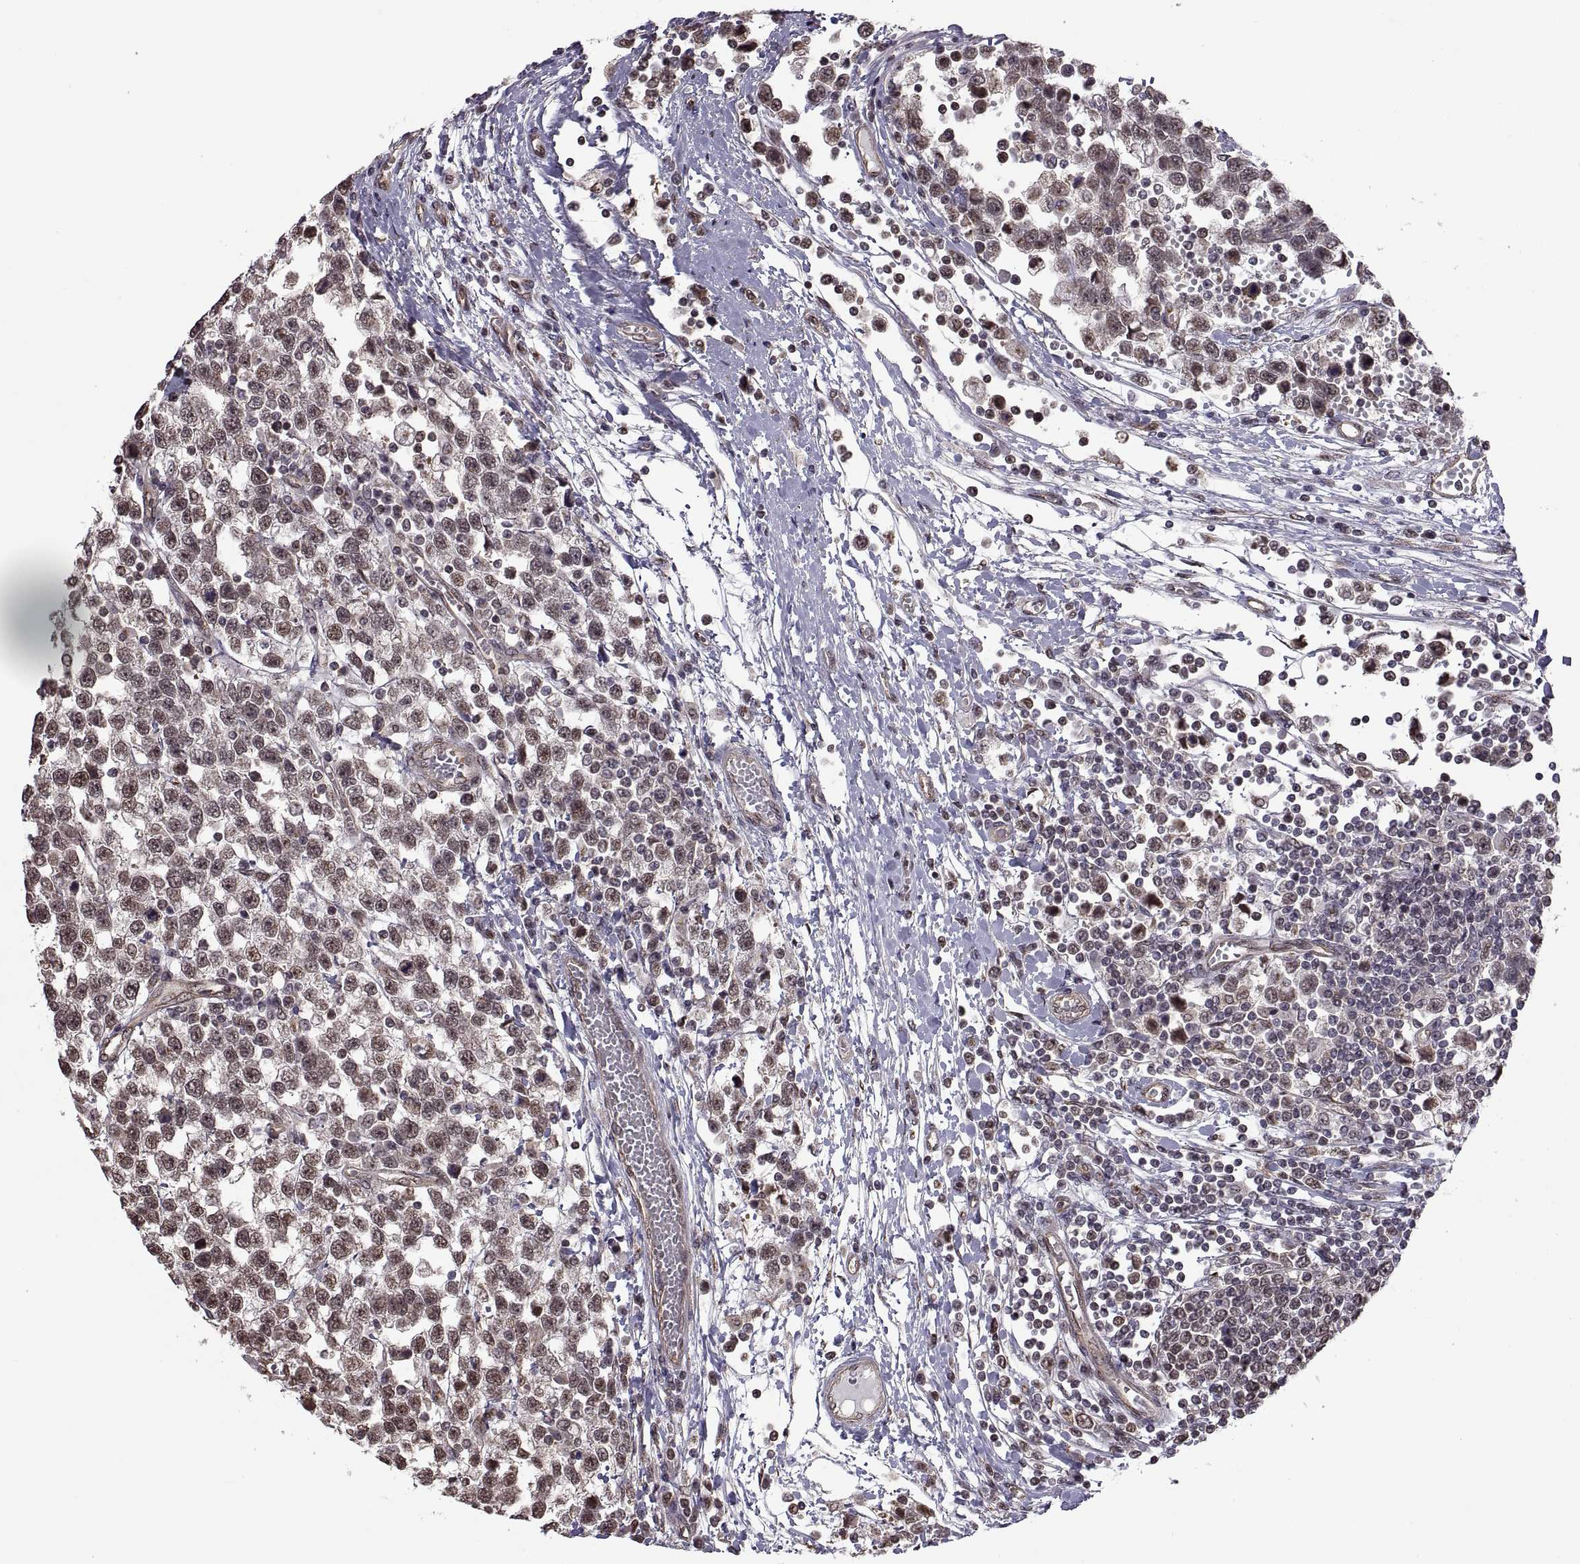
{"staining": {"intensity": "weak", "quantity": ">75%", "location": "cytoplasmic/membranous"}, "tissue": "testis cancer", "cell_type": "Tumor cells", "image_type": "cancer", "snomed": [{"axis": "morphology", "description": "Seminoma, NOS"}, {"axis": "topography", "description": "Testis"}], "caption": "Weak cytoplasmic/membranous protein expression is appreciated in approximately >75% of tumor cells in seminoma (testis). The protein of interest is stained brown, and the nuclei are stained in blue (DAB (3,3'-diaminobenzidine) IHC with brightfield microscopy, high magnification).", "gene": "ARRB1", "patient": {"sex": "male", "age": 34}}